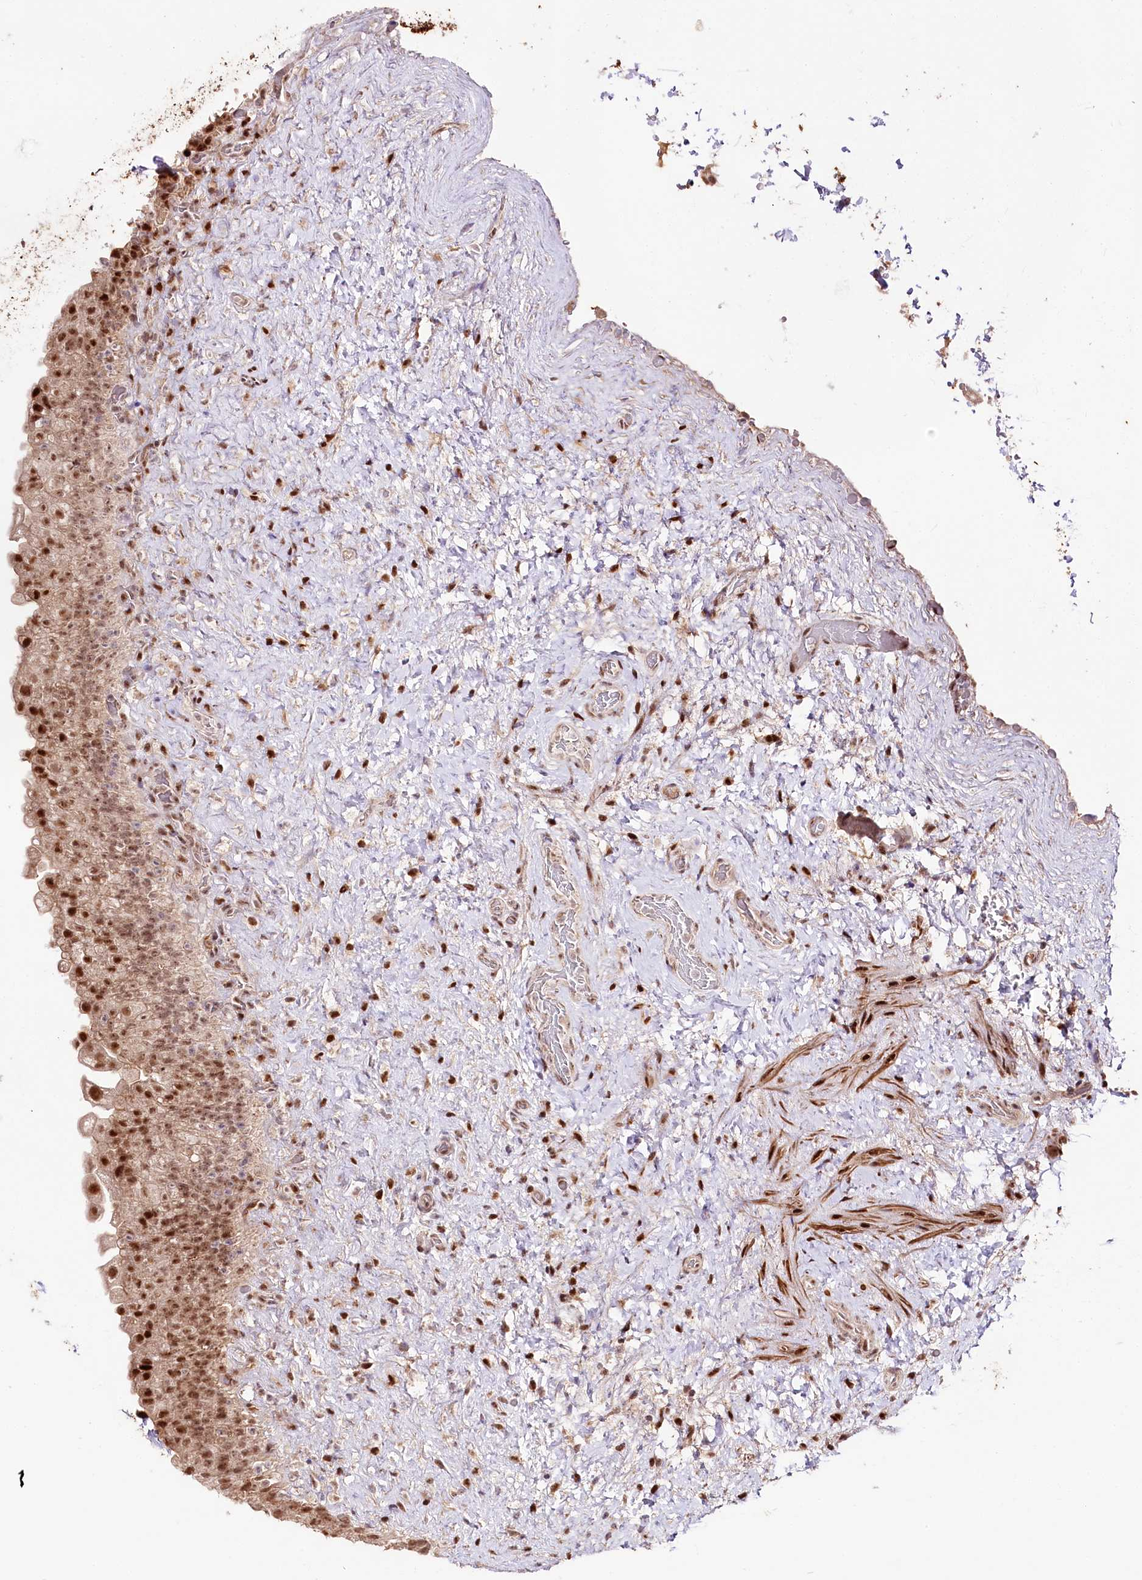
{"staining": {"intensity": "moderate", "quantity": ">75%", "location": "cytoplasmic/membranous,nuclear"}, "tissue": "urinary bladder", "cell_type": "Urothelial cells", "image_type": "normal", "snomed": [{"axis": "morphology", "description": "Normal tissue, NOS"}, {"axis": "topography", "description": "Urinary bladder"}], "caption": "A high-resolution image shows IHC staining of benign urinary bladder, which exhibits moderate cytoplasmic/membranous,nuclear staining in about >75% of urothelial cells.", "gene": "DMP1", "patient": {"sex": "female", "age": 27}}